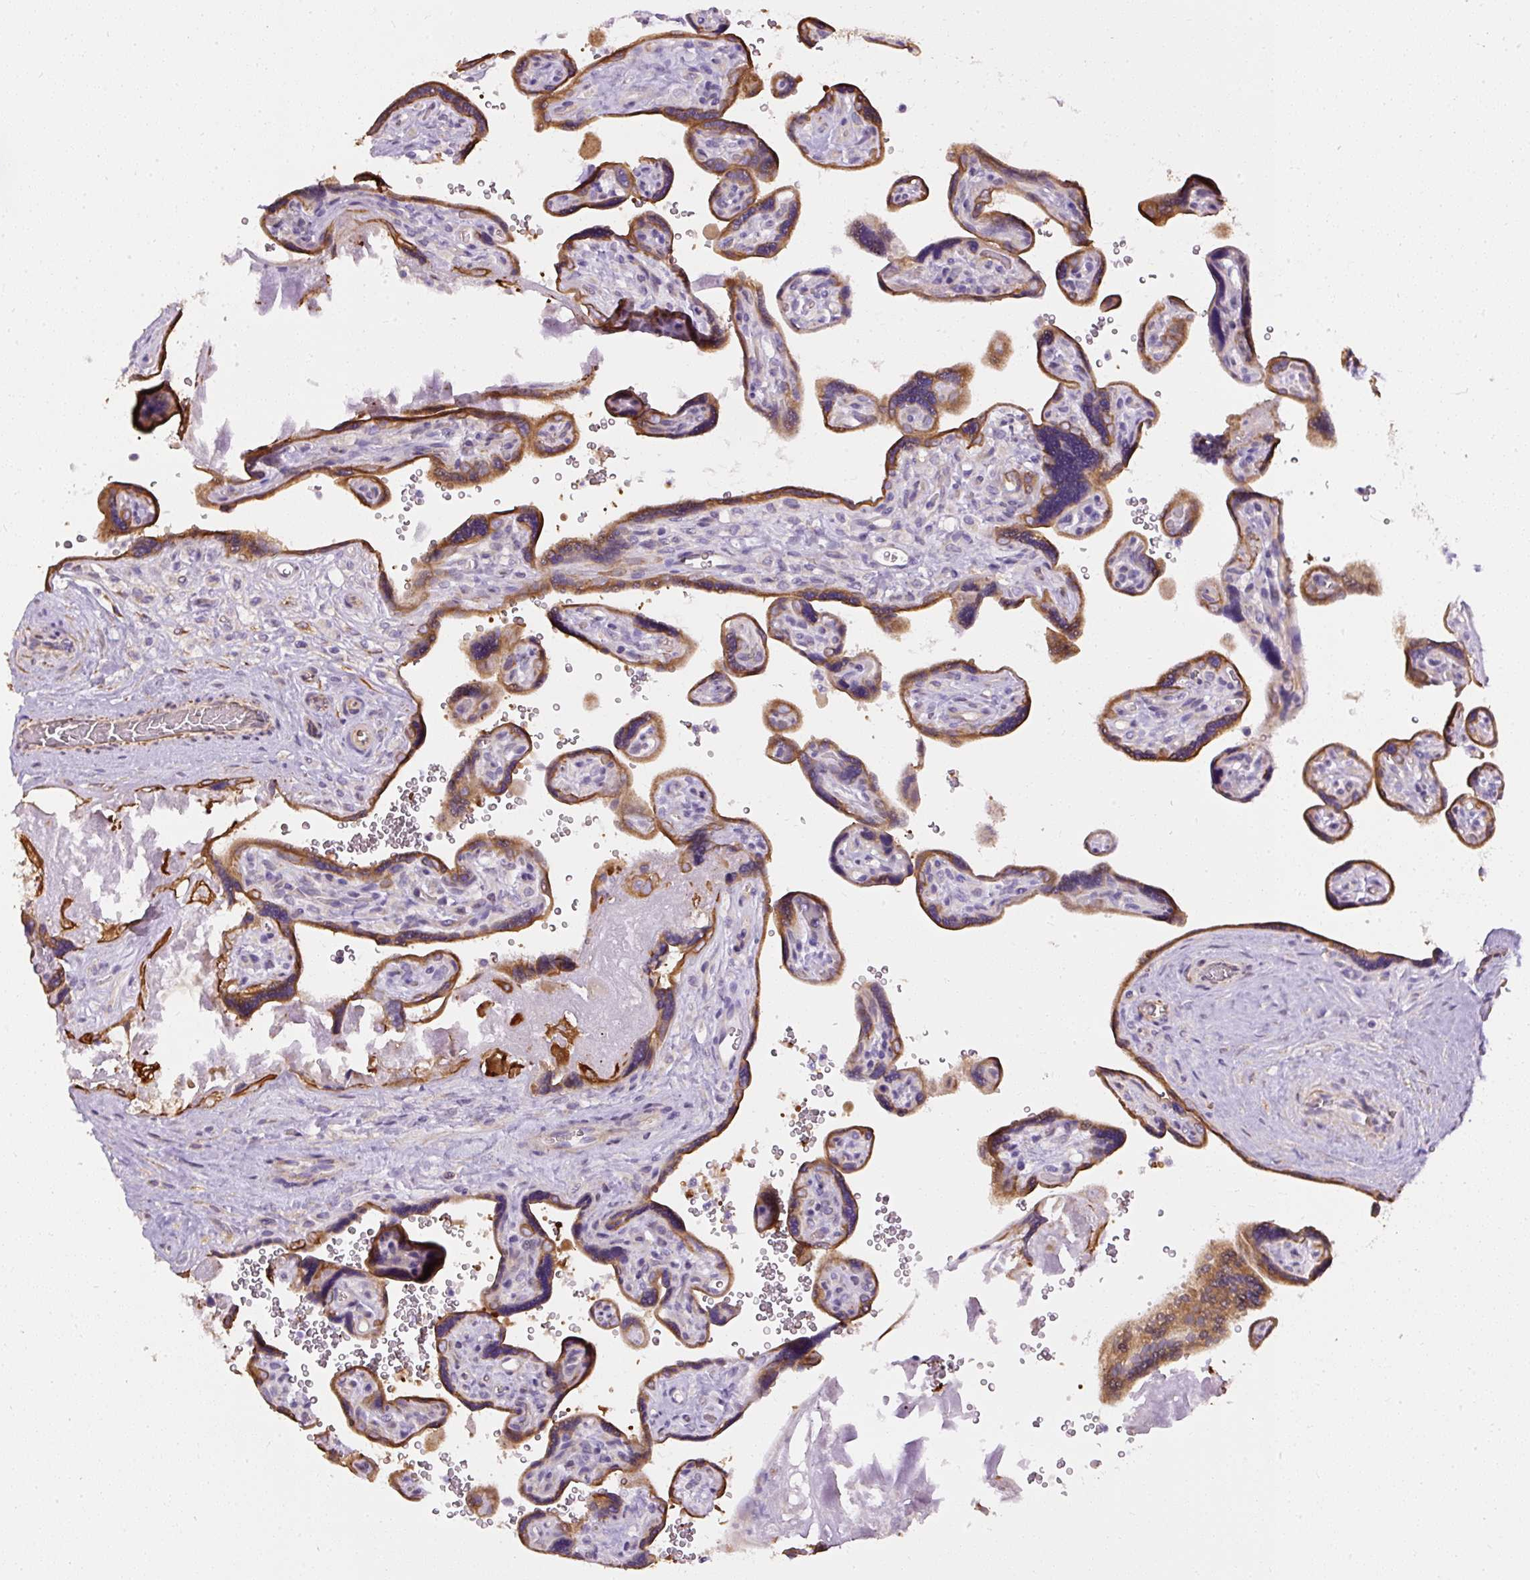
{"staining": {"intensity": "strong", "quantity": ">75%", "location": "cytoplasmic/membranous"}, "tissue": "placenta", "cell_type": "Decidual cells", "image_type": "normal", "snomed": [{"axis": "morphology", "description": "Normal tissue, NOS"}, {"axis": "topography", "description": "Placenta"}], "caption": "High-power microscopy captured an immunohistochemistry (IHC) photomicrograph of unremarkable placenta, revealing strong cytoplasmic/membranous staining in about >75% of decidual cells. (DAB (3,3'-diaminobenzidine) = brown stain, brightfield microscopy at high magnification).", "gene": "FAM149A", "patient": {"sex": "female", "age": 39}}